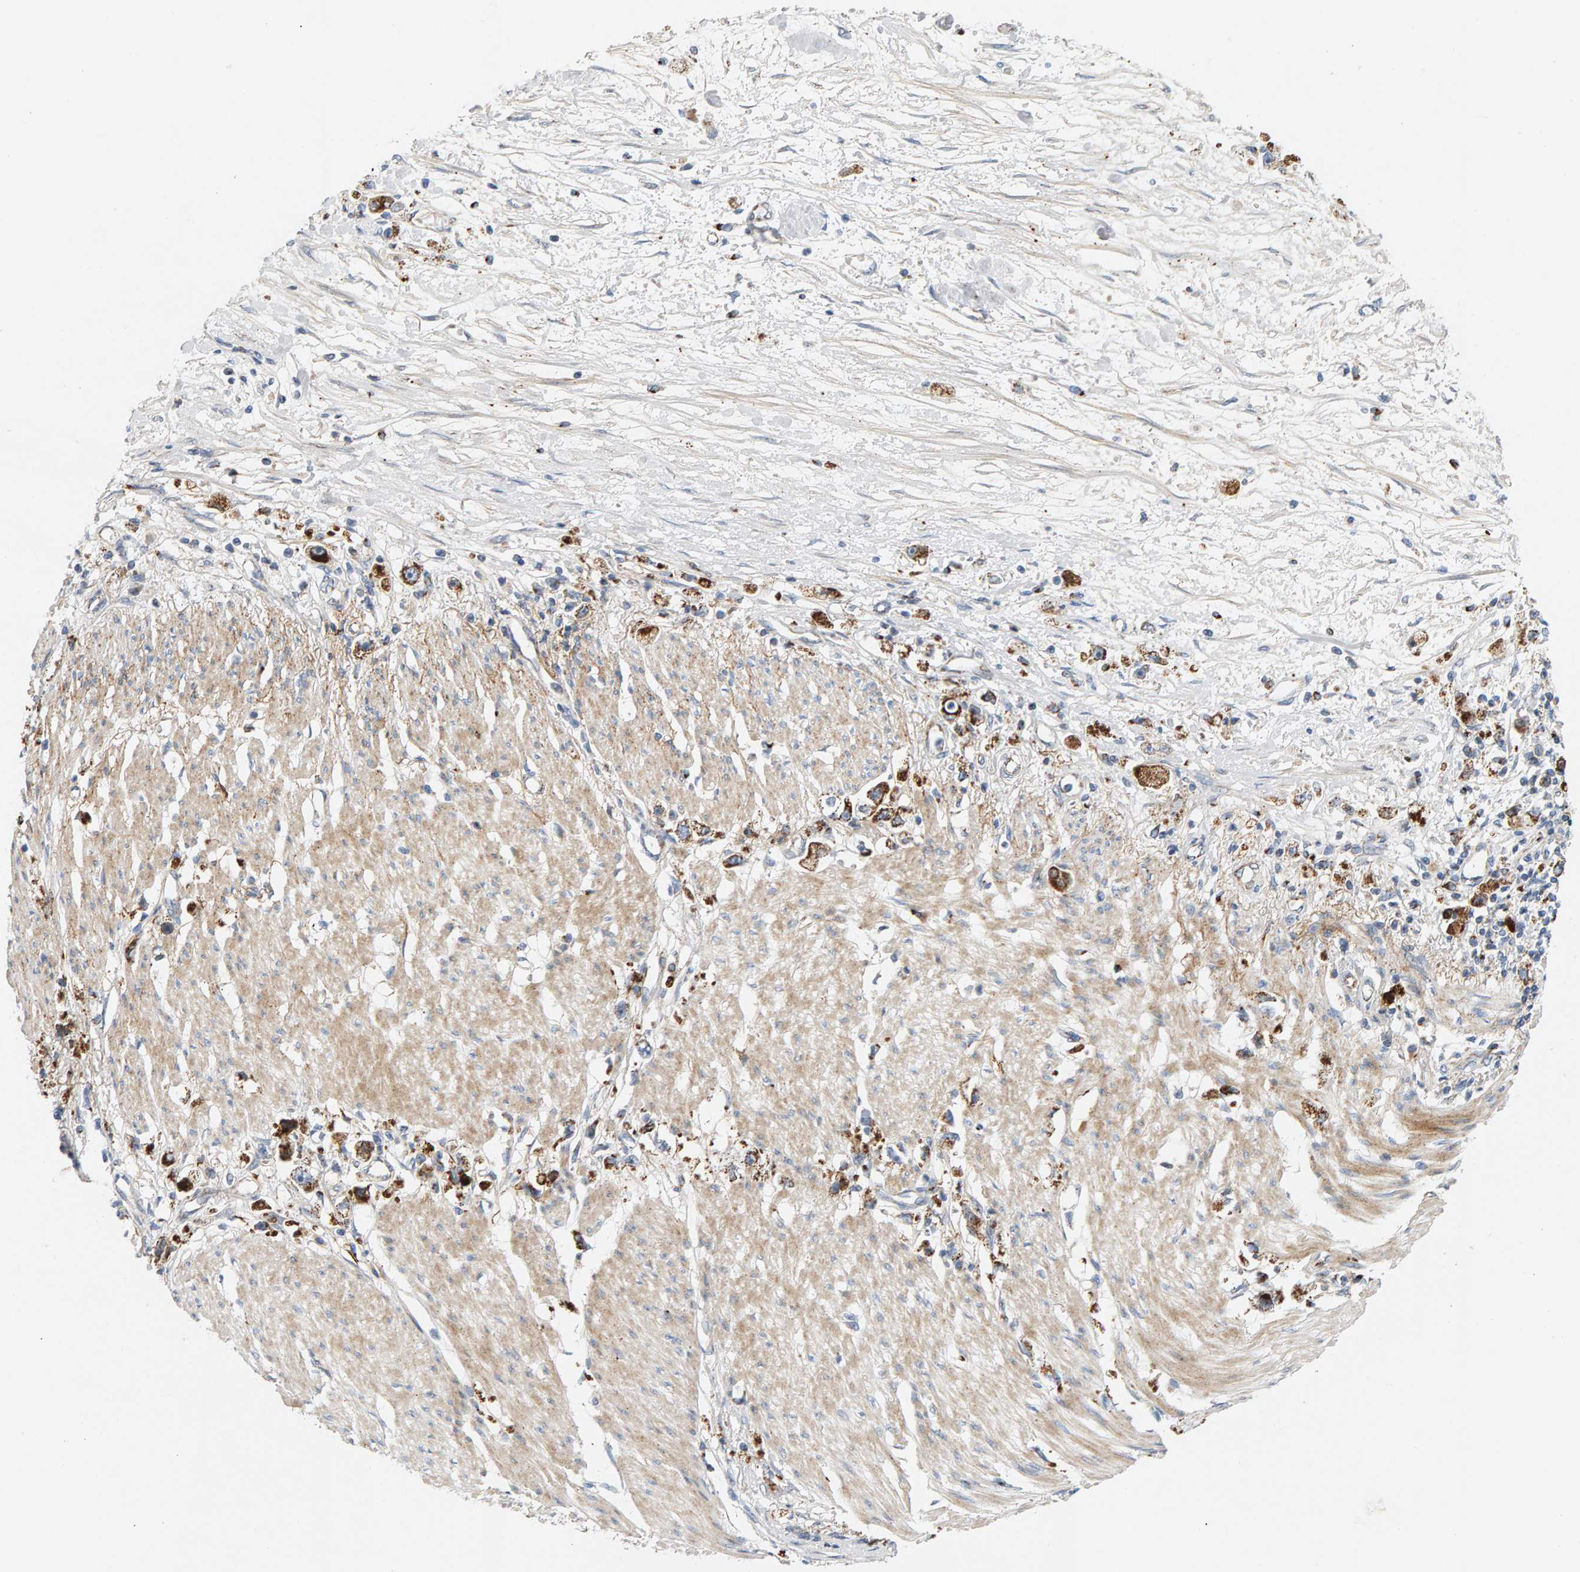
{"staining": {"intensity": "strong", "quantity": ">75%", "location": "cytoplasmic/membranous"}, "tissue": "stomach cancer", "cell_type": "Tumor cells", "image_type": "cancer", "snomed": [{"axis": "morphology", "description": "Adenocarcinoma, NOS"}, {"axis": "topography", "description": "Stomach"}], "caption": "IHC staining of stomach cancer, which reveals high levels of strong cytoplasmic/membranous staining in approximately >75% of tumor cells indicating strong cytoplasmic/membranous protein positivity. The staining was performed using DAB (brown) for protein detection and nuclei were counterstained in hematoxylin (blue).", "gene": "GGTA1", "patient": {"sex": "female", "age": 59}}